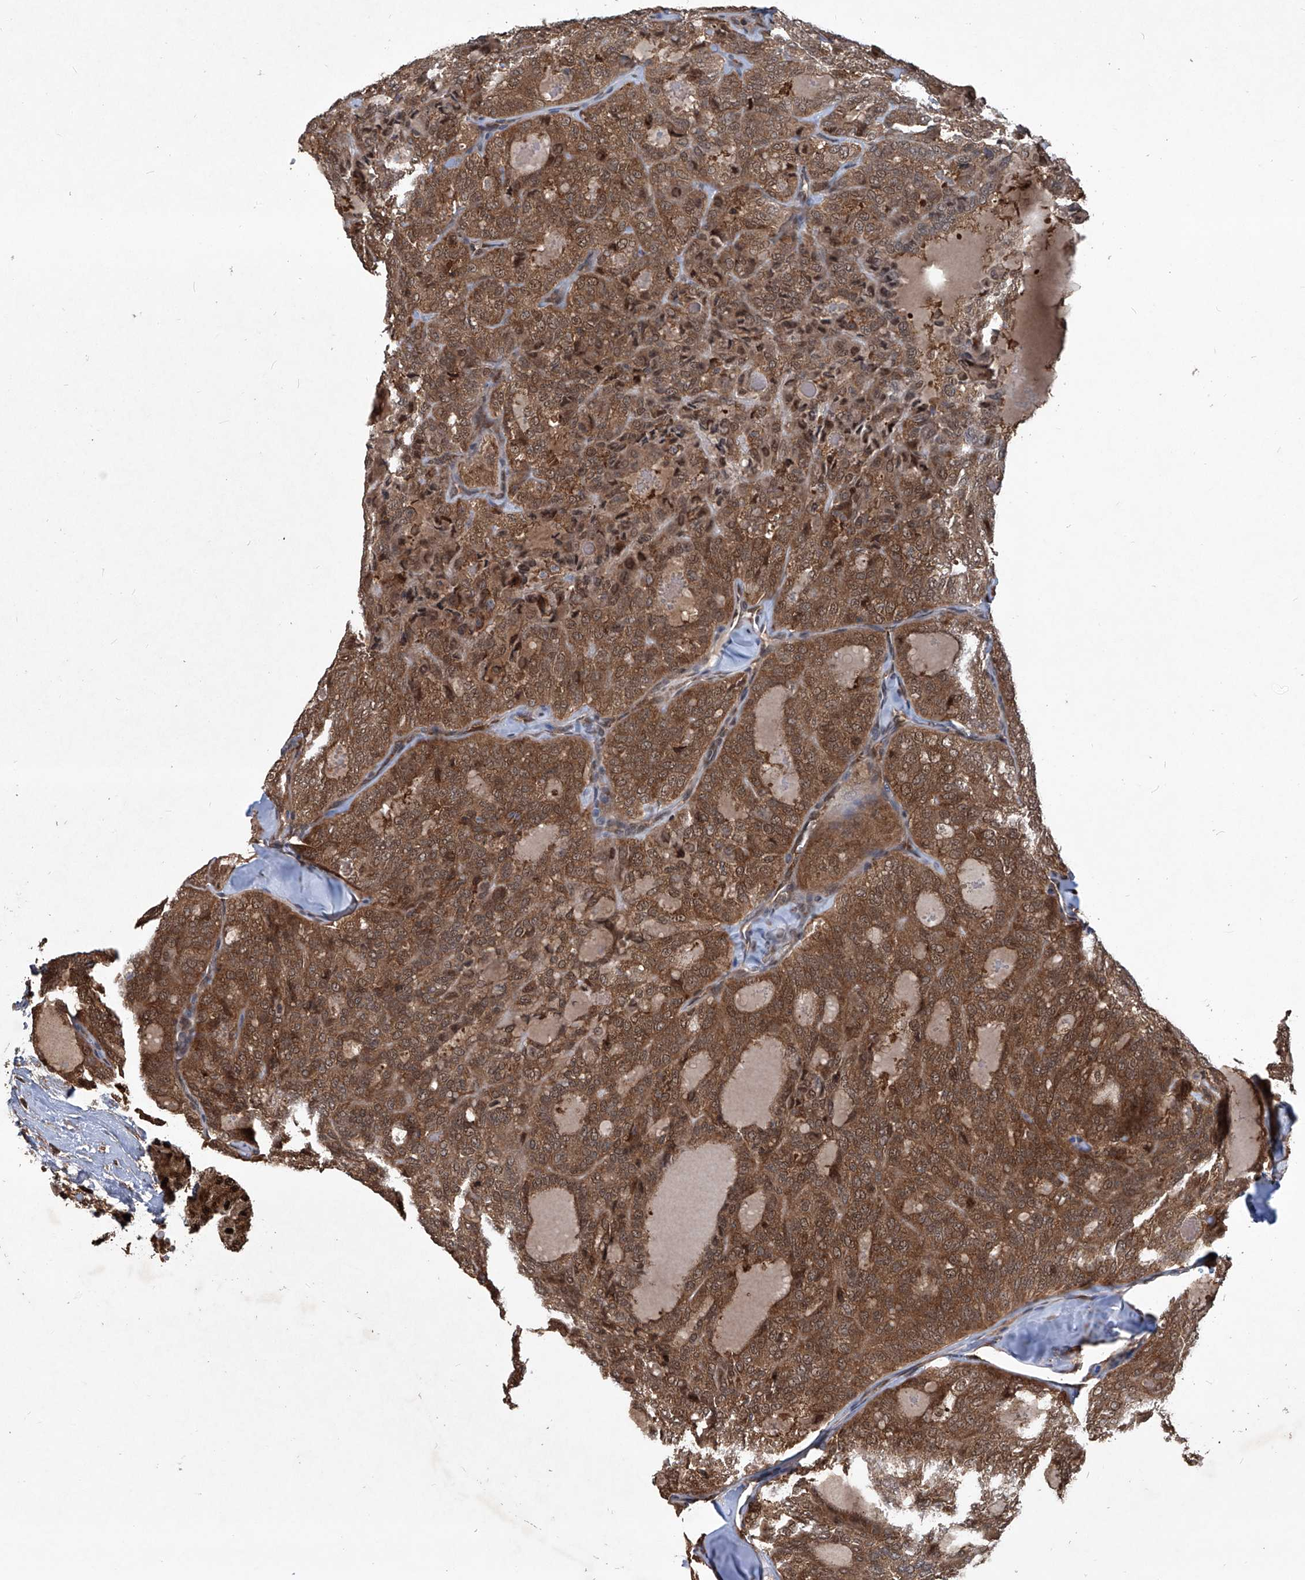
{"staining": {"intensity": "moderate", "quantity": ">75%", "location": "cytoplasmic/membranous,nuclear"}, "tissue": "thyroid cancer", "cell_type": "Tumor cells", "image_type": "cancer", "snomed": [{"axis": "morphology", "description": "Follicular adenoma carcinoma, NOS"}, {"axis": "topography", "description": "Thyroid gland"}], "caption": "Immunohistochemistry (IHC) image of neoplastic tissue: human thyroid cancer stained using IHC reveals medium levels of moderate protein expression localized specifically in the cytoplasmic/membranous and nuclear of tumor cells, appearing as a cytoplasmic/membranous and nuclear brown color.", "gene": "PSMB1", "patient": {"sex": "male", "age": 75}}